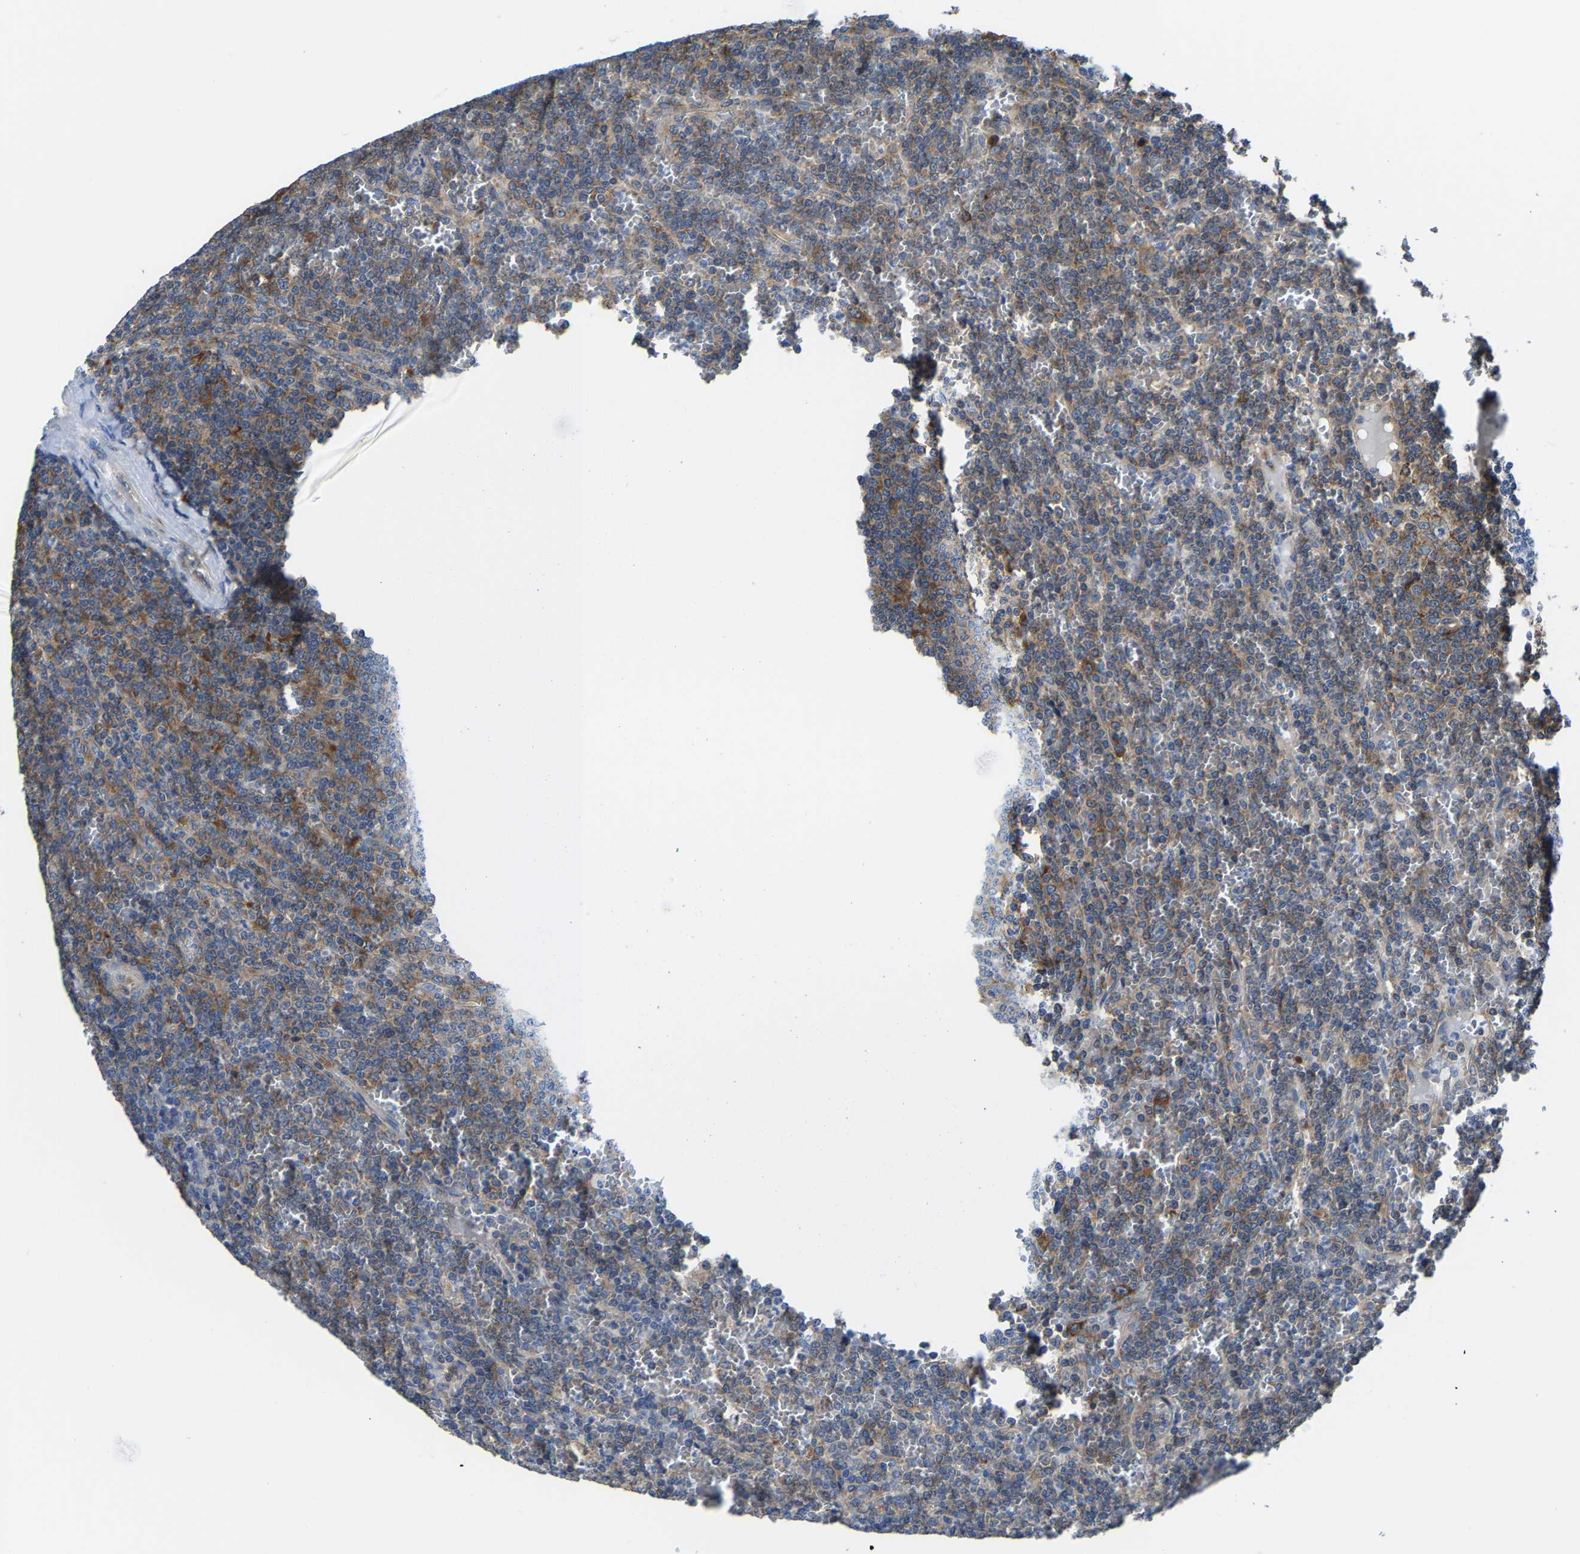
{"staining": {"intensity": "moderate", "quantity": "25%-75%", "location": "cytoplasmic/membranous"}, "tissue": "lymphoma", "cell_type": "Tumor cells", "image_type": "cancer", "snomed": [{"axis": "morphology", "description": "Malignant lymphoma, non-Hodgkin's type, Low grade"}, {"axis": "topography", "description": "Spleen"}], "caption": "Immunohistochemical staining of lymphoma reveals medium levels of moderate cytoplasmic/membranous protein expression in about 25%-75% of tumor cells.", "gene": "G3BP2", "patient": {"sex": "female", "age": 19}}